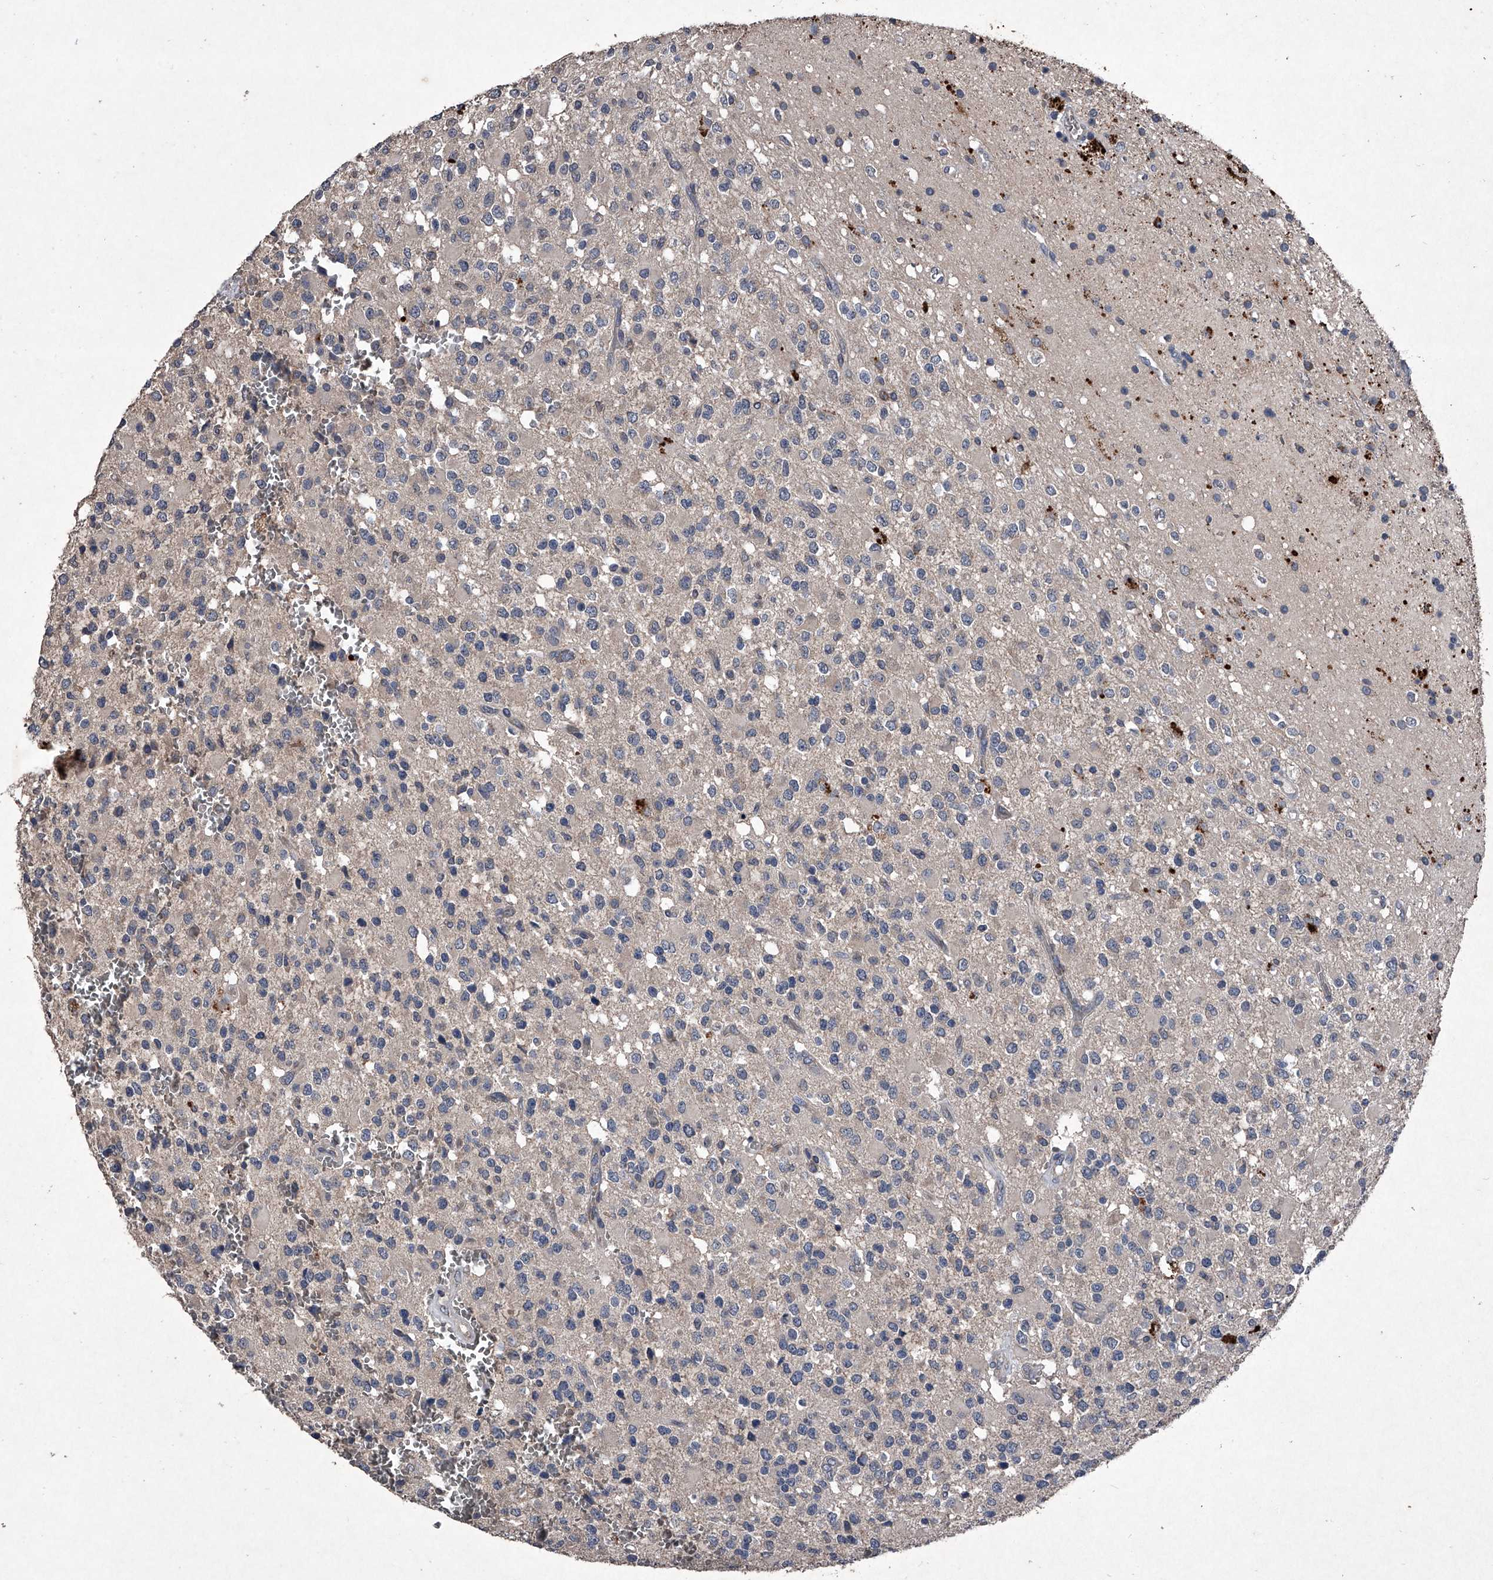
{"staining": {"intensity": "negative", "quantity": "none", "location": "none"}, "tissue": "glioma", "cell_type": "Tumor cells", "image_type": "cancer", "snomed": [{"axis": "morphology", "description": "Glioma, malignant, High grade"}, {"axis": "topography", "description": "Brain"}], "caption": "The IHC histopathology image has no significant positivity in tumor cells of glioma tissue.", "gene": "MAPKAP1", "patient": {"sex": "male", "age": 34}}